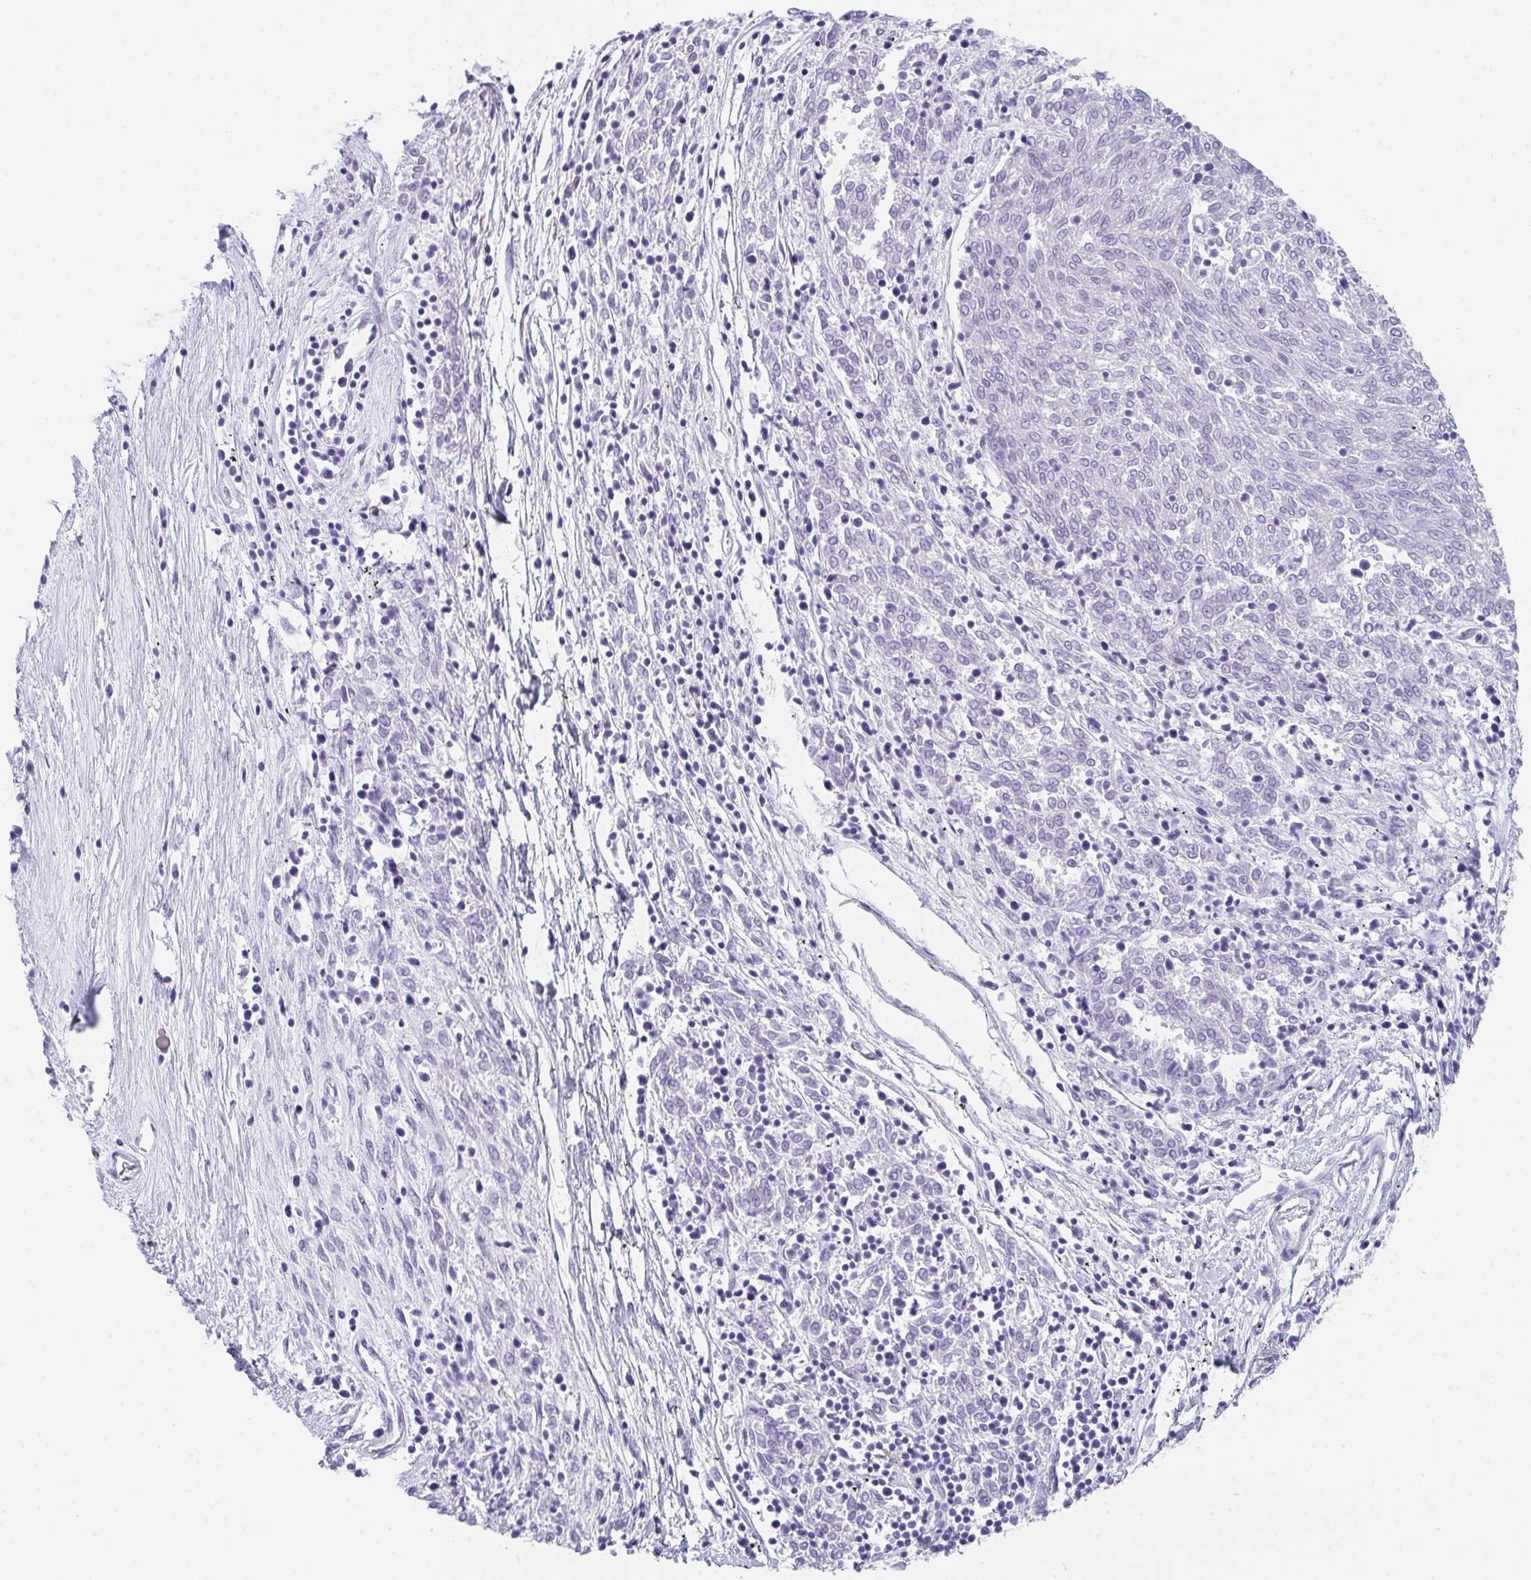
{"staining": {"intensity": "negative", "quantity": "none", "location": "none"}, "tissue": "melanoma", "cell_type": "Tumor cells", "image_type": "cancer", "snomed": [{"axis": "morphology", "description": "Malignant melanoma, NOS"}, {"axis": "topography", "description": "Skin"}], "caption": "There is no significant positivity in tumor cells of malignant melanoma. Nuclei are stained in blue.", "gene": "DBN1", "patient": {"sex": "female", "age": 72}}